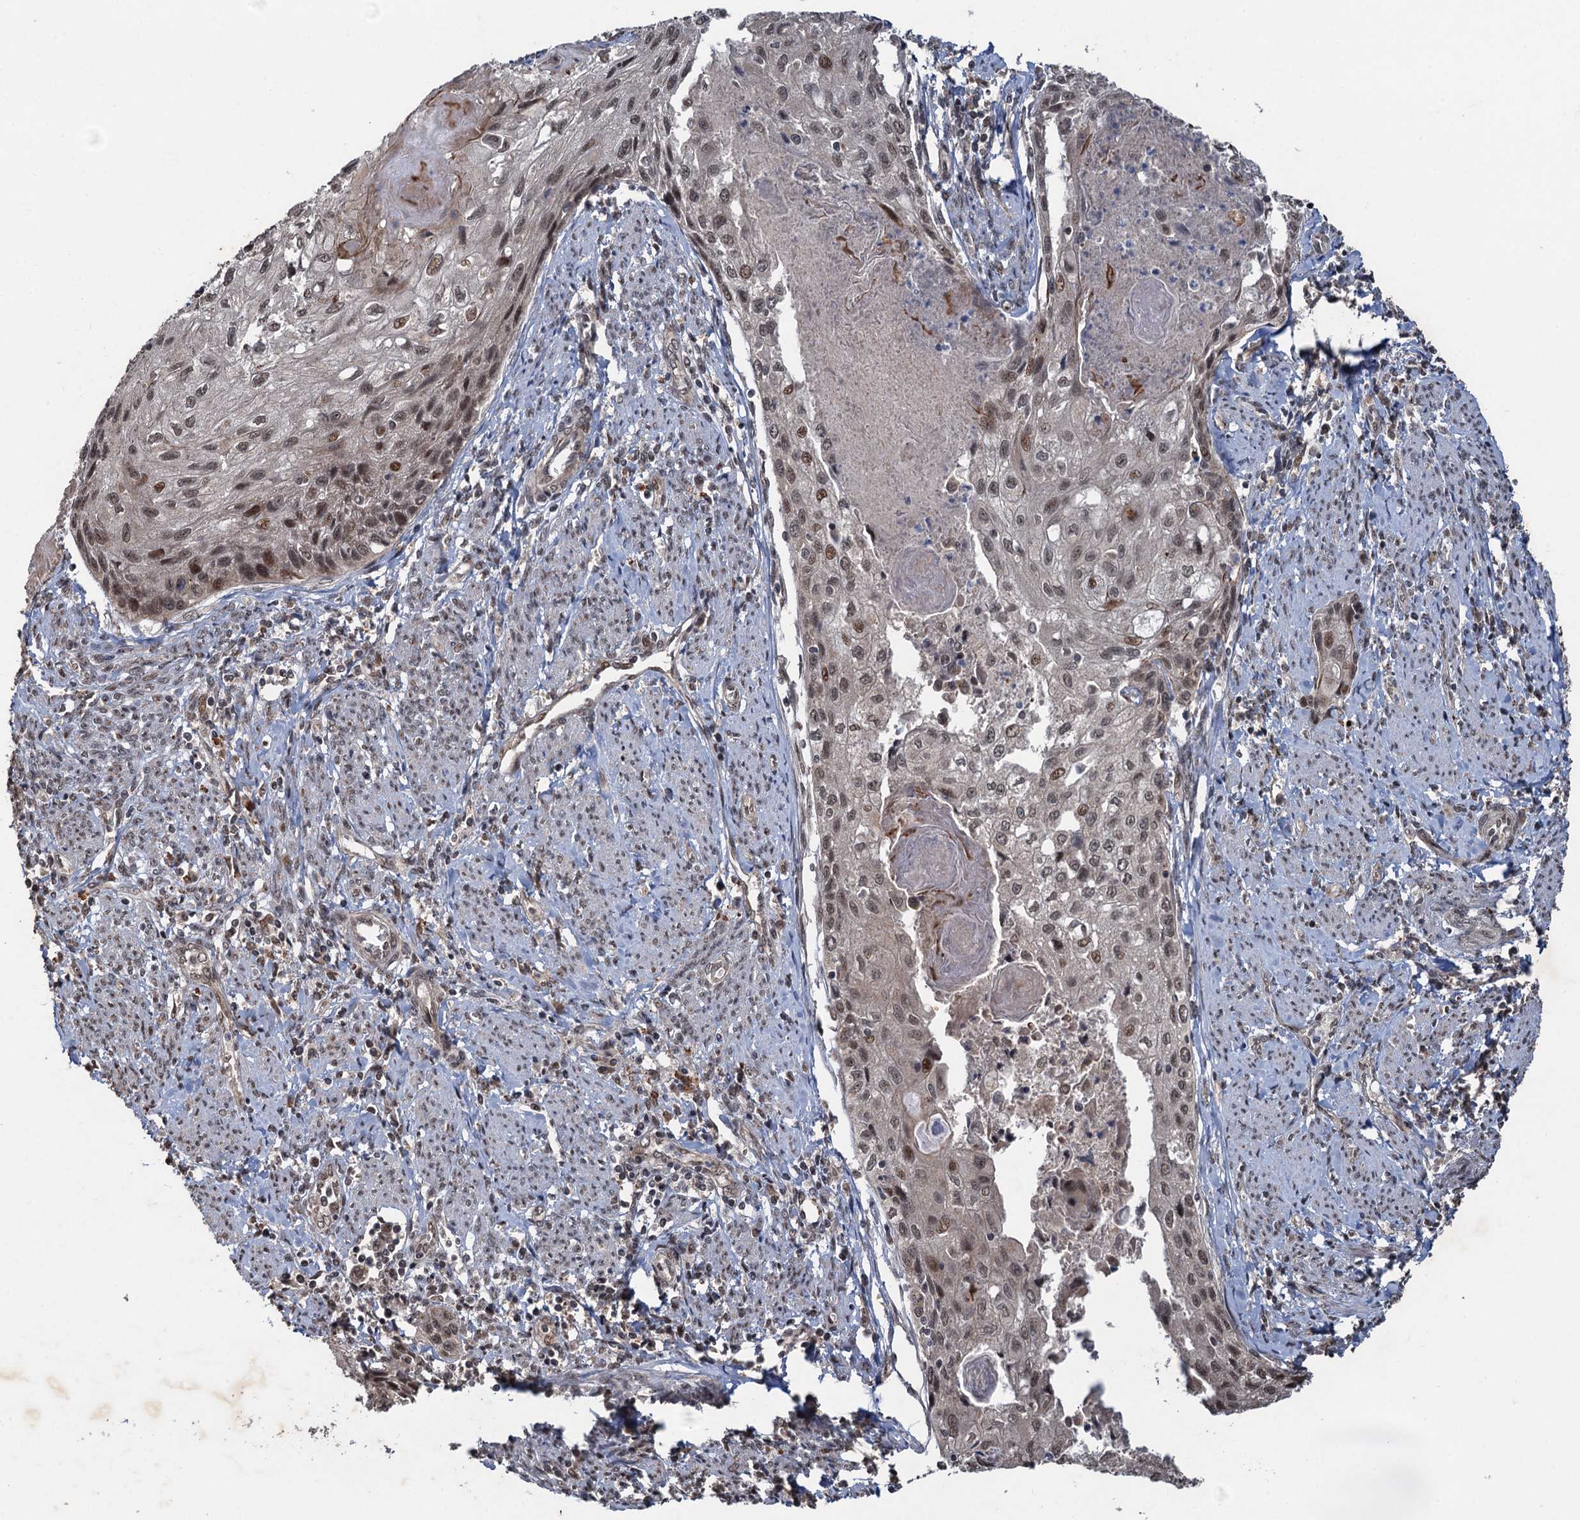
{"staining": {"intensity": "moderate", "quantity": ">75%", "location": "nuclear"}, "tissue": "cervical cancer", "cell_type": "Tumor cells", "image_type": "cancer", "snomed": [{"axis": "morphology", "description": "Squamous cell carcinoma, NOS"}, {"axis": "topography", "description": "Cervix"}], "caption": "Immunohistochemistry (DAB (3,3'-diaminobenzidine)) staining of human cervical cancer (squamous cell carcinoma) reveals moderate nuclear protein staining in about >75% of tumor cells.", "gene": "REP15", "patient": {"sex": "female", "age": 67}}